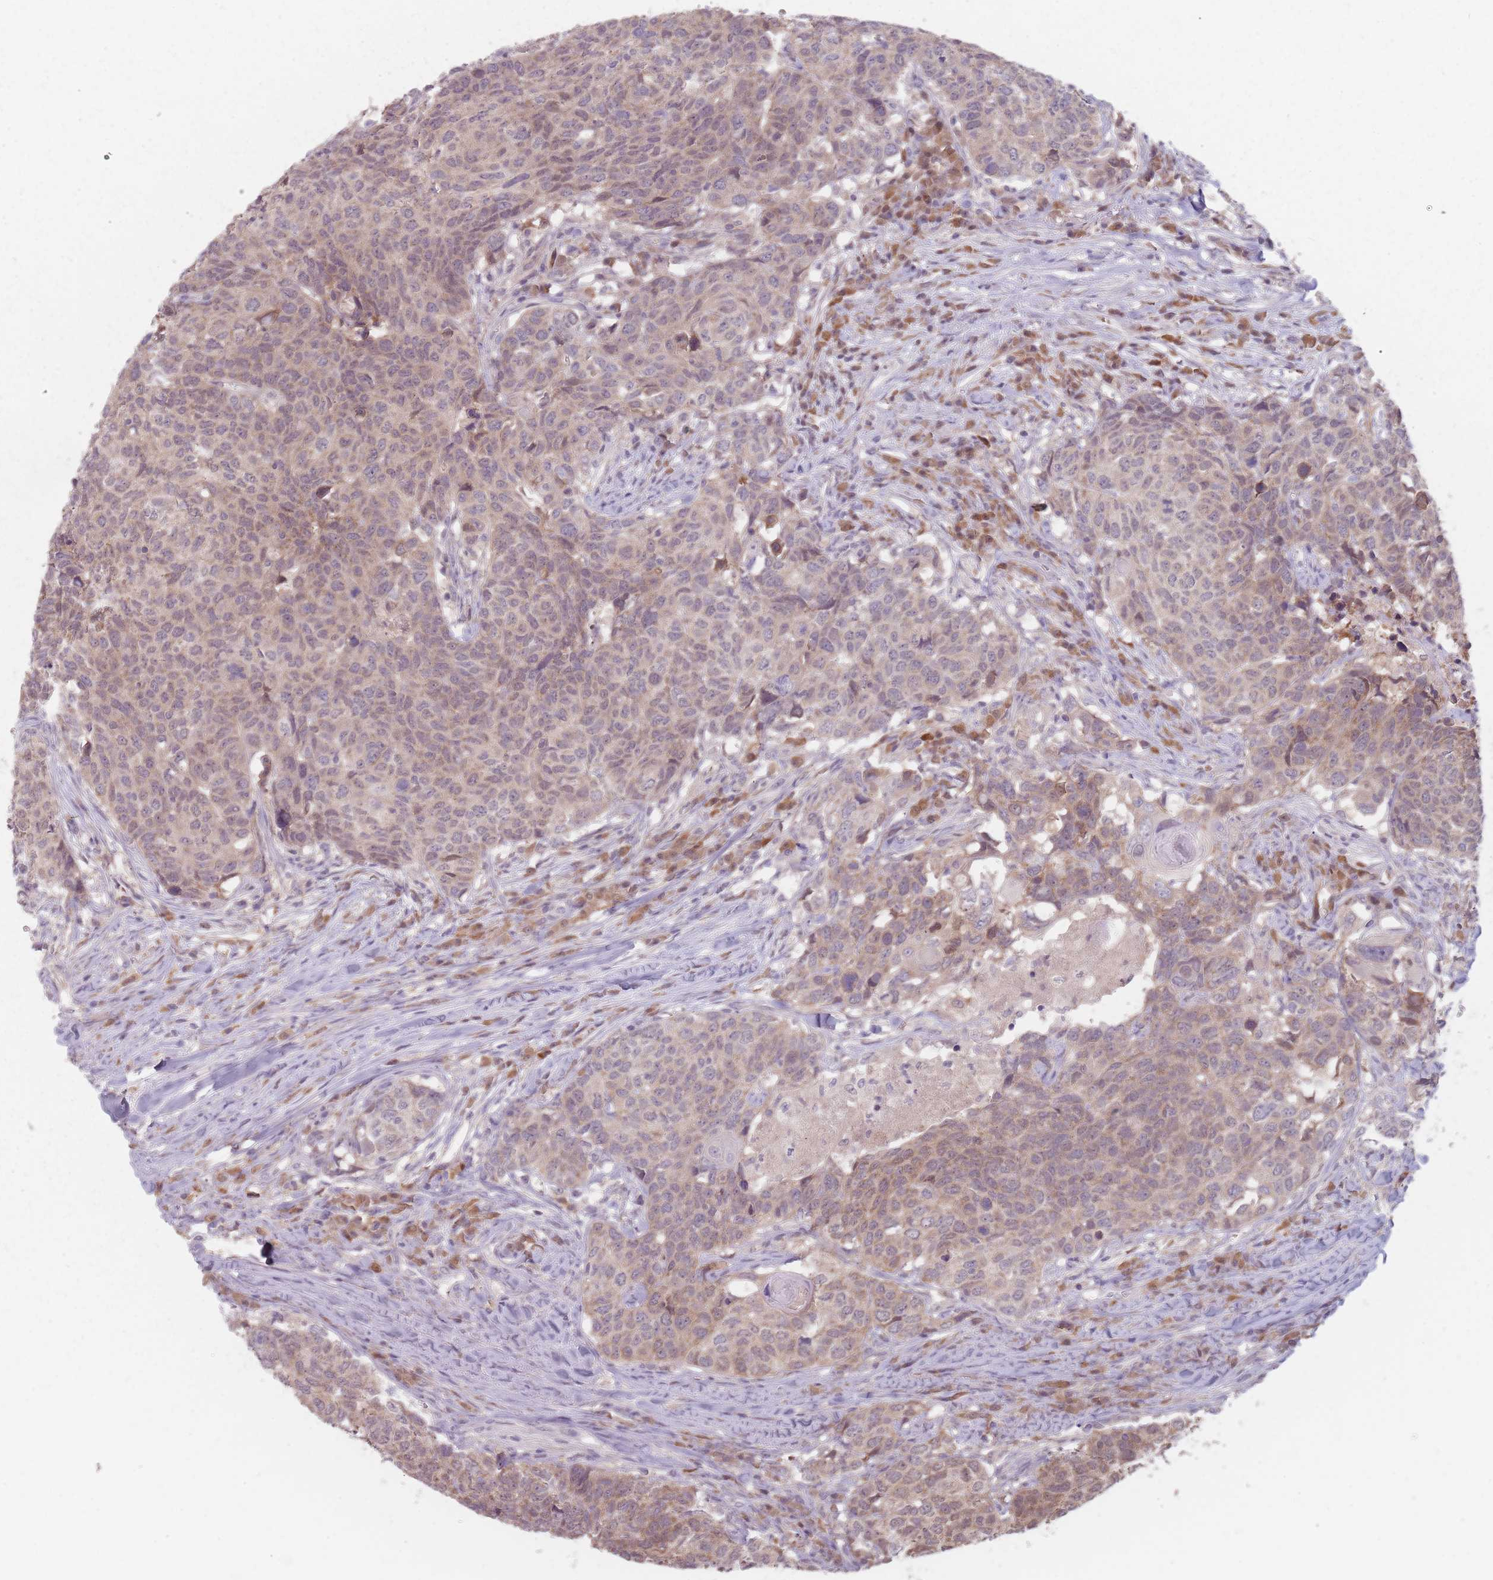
{"staining": {"intensity": "weak", "quantity": "25%-75%", "location": "cytoplasmic/membranous,nuclear"}, "tissue": "head and neck cancer", "cell_type": "Tumor cells", "image_type": "cancer", "snomed": [{"axis": "morphology", "description": "Normal tissue, NOS"}, {"axis": "morphology", "description": "Squamous cell carcinoma, NOS"}, {"axis": "topography", "description": "Skeletal muscle"}, {"axis": "topography", "description": "Vascular tissue"}, {"axis": "topography", "description": "Peripheral nerve tissue"}, {"axis": "topography", "description": "Head-Neck"}], "caption": "DAB (3,3'-diaminobenzidine) immunohistochemical staining of human head and neck cancer shows weak cytoplasmic/membranous and nuclear protein expression in approximately 25%-75% of tumor cells. (brown staining indicates protein expression, while blue staining denotes nuclei).", "gene": "NAXE", "patient": {"sex": "male", "age": 66}}